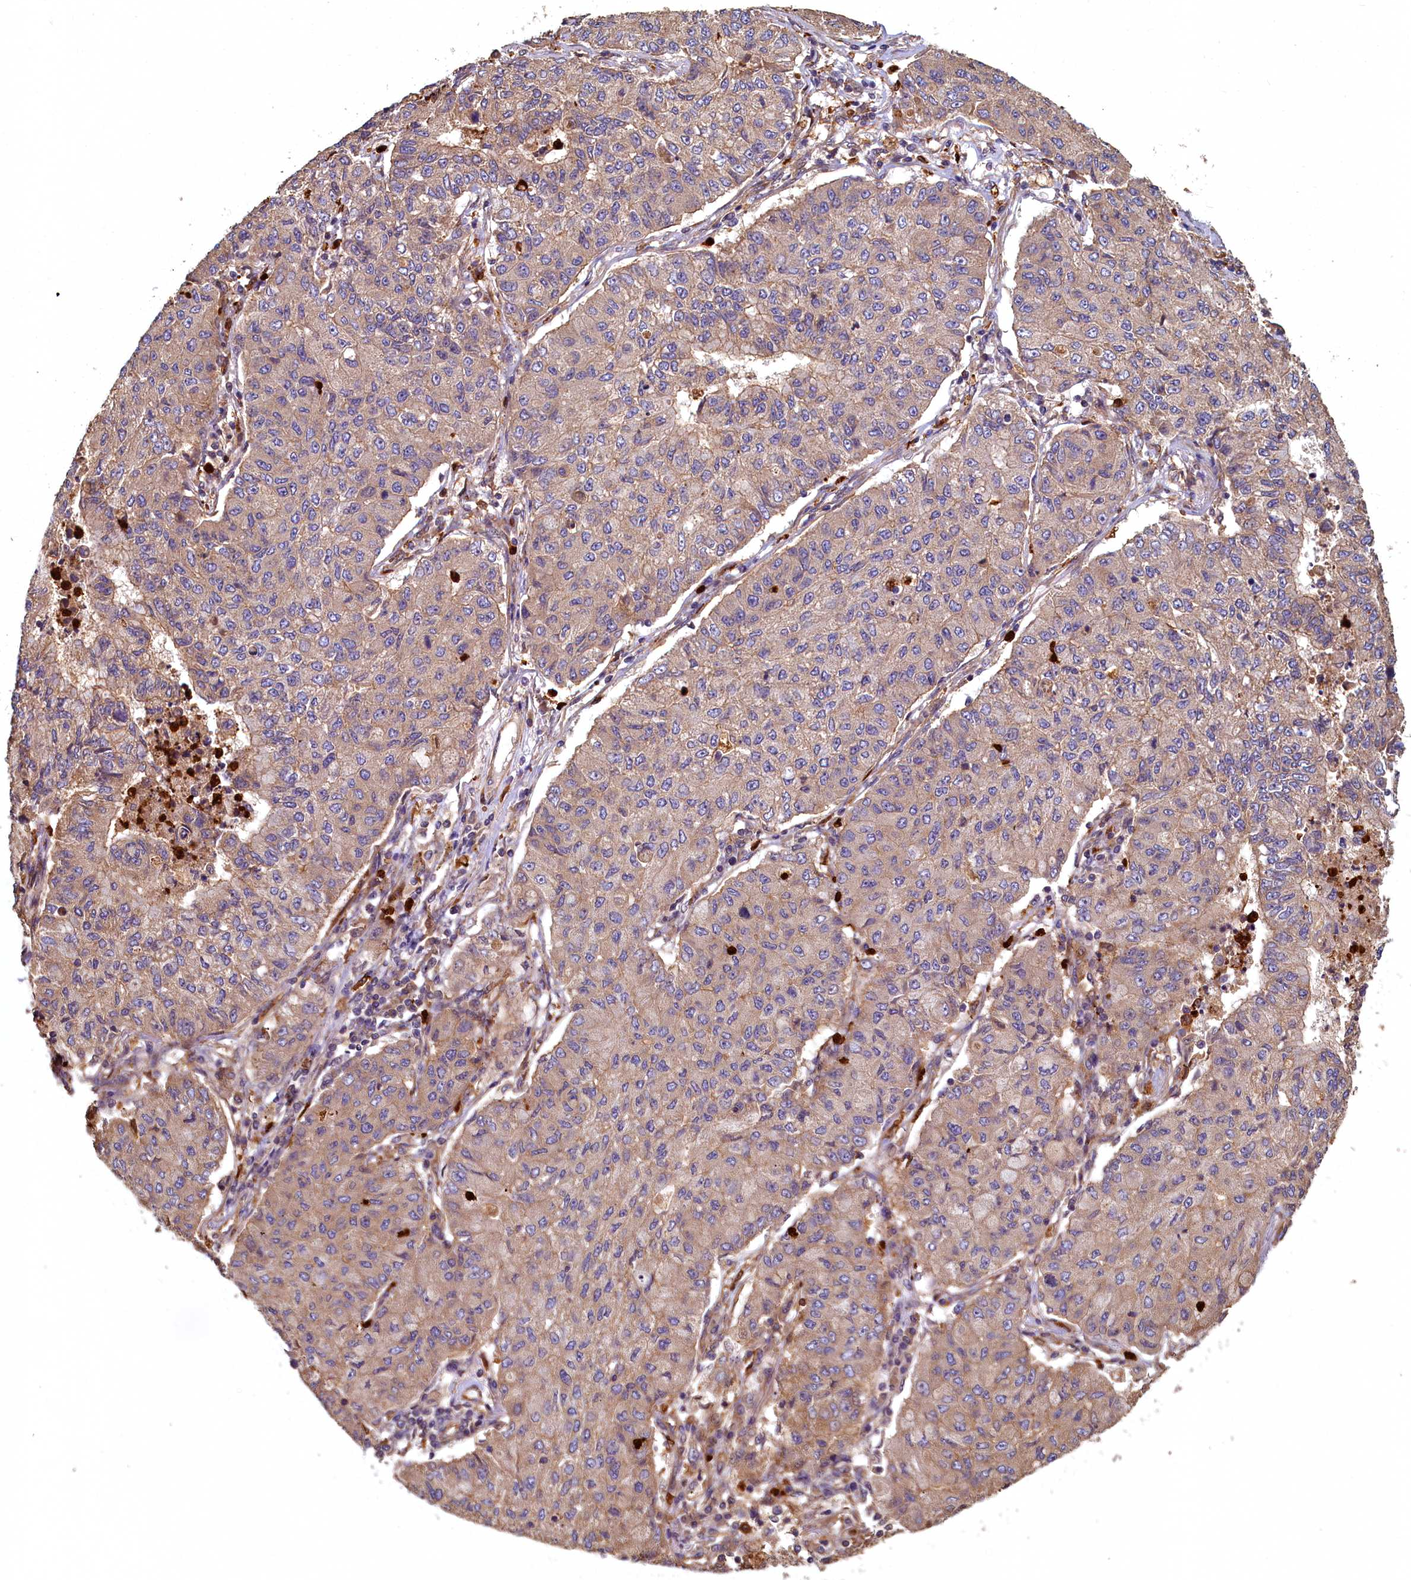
{"staining": {"intensity": "moderate", "quantity": ">75%", "location": "cytoplasmic/membranous"}, "tissue": "lung cancer", "cell_type": "Tumor cells", "image_type": "cancer", "snomed": [{"axis": "morphology", "description": "Squamous cell carcinoma, NOS"}, {"axis": "topography", "description": "Lung"}], "caption": "Moderate cytoplasmic/membranous staining is seen in approximately >75% of tumor cells in lung cancer (squamous cell carcinoma).", "gene": "CCDC102B", "patient": {"sex": "male", "age": 74}}